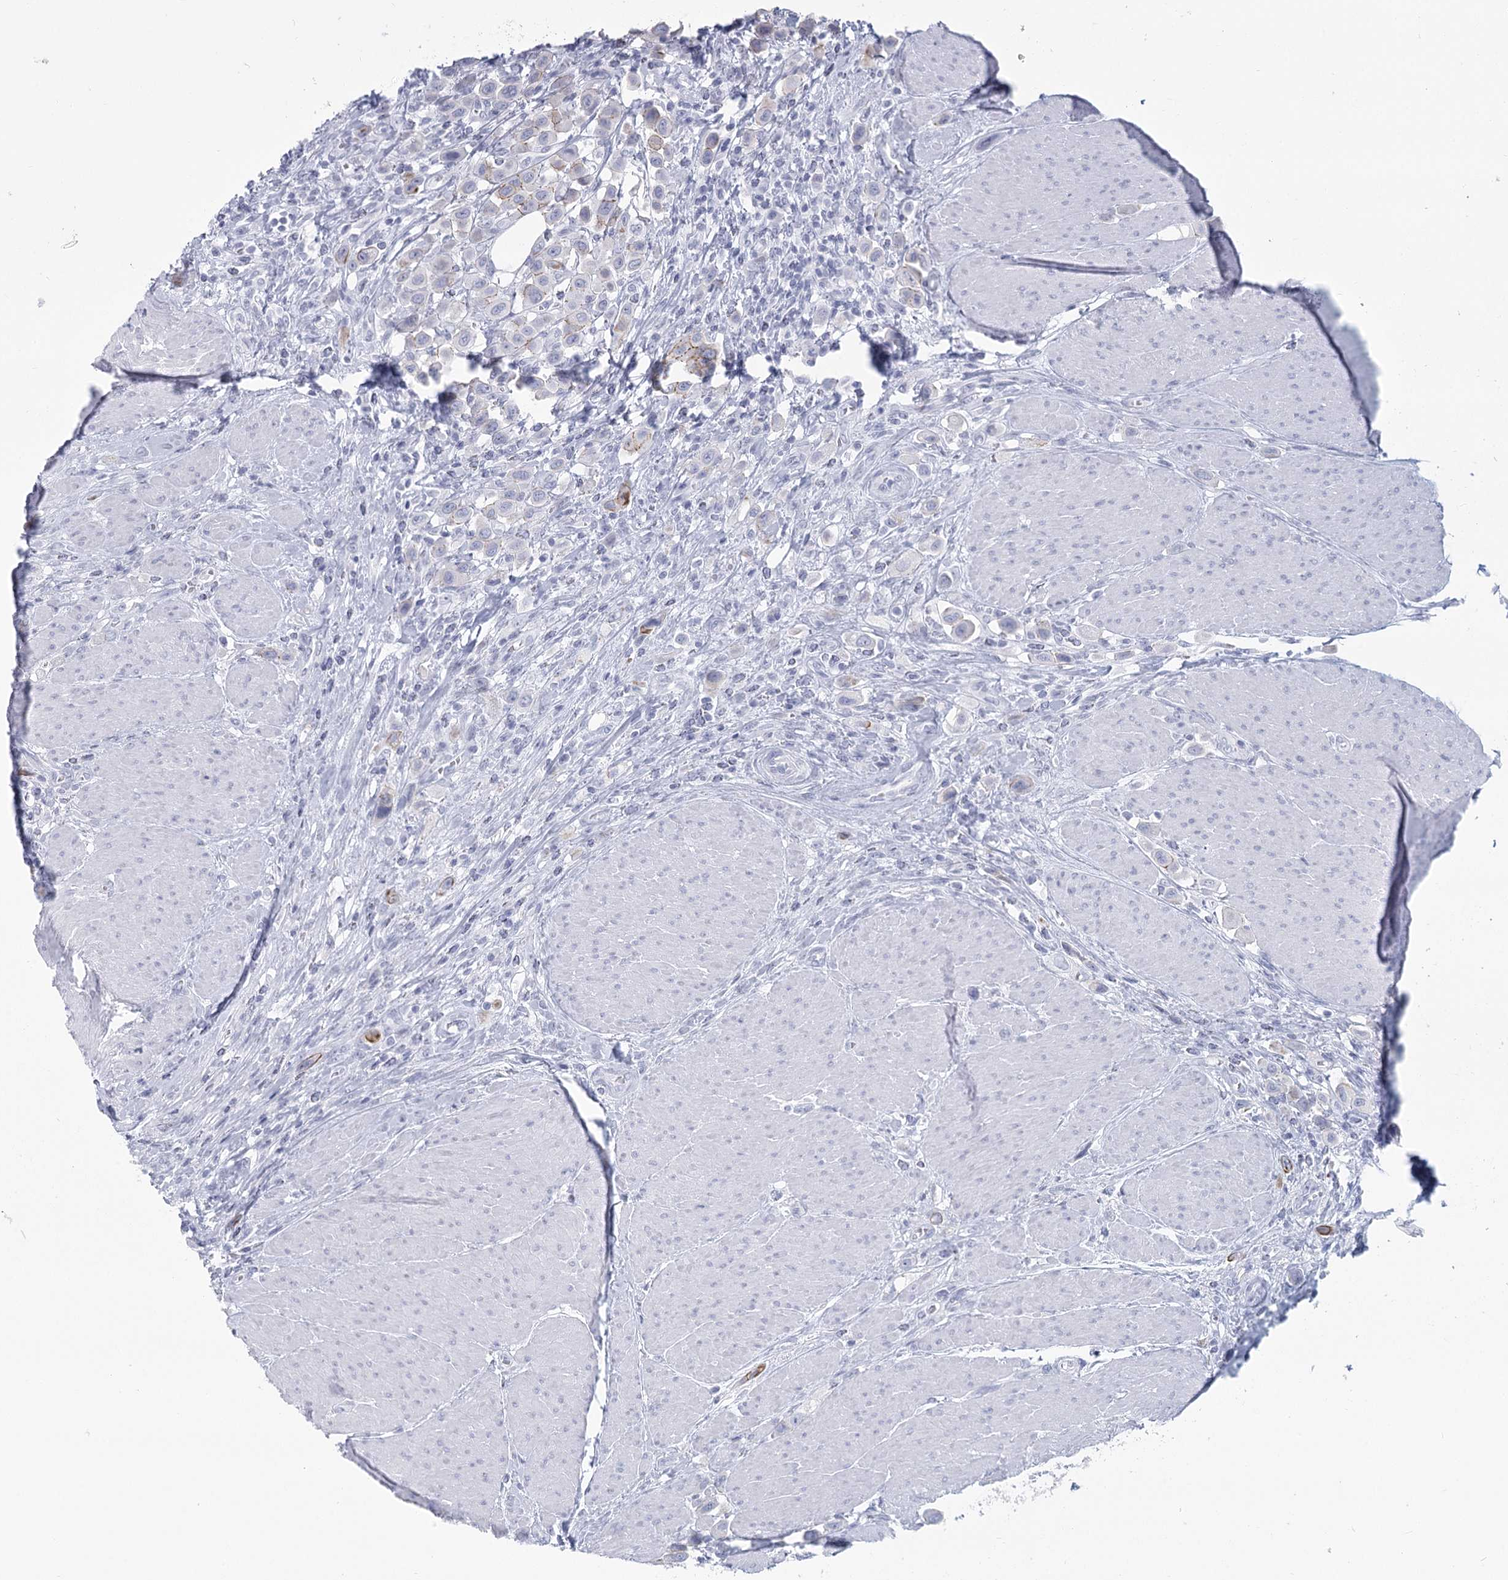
{"staining": {"intensity": "negative", "quantity": "none", "location": "none"}, "tissue": "urothelial cancer", "cell_type": "Tumor cells", "image_type": "cancer", "snomed": [{"axis": "morphology", "description": "Urothelial carcinoma, High grade"}, {"axis": "topography", "description": "Urinary bladder"}], "caption": "Immunohistochemical staining of urothelial carcinoma (high-grade) exhibits no significant positivity in tumor cells.", "gene": "WNT8B", "patient": {"sex": "male", "age": 50}}